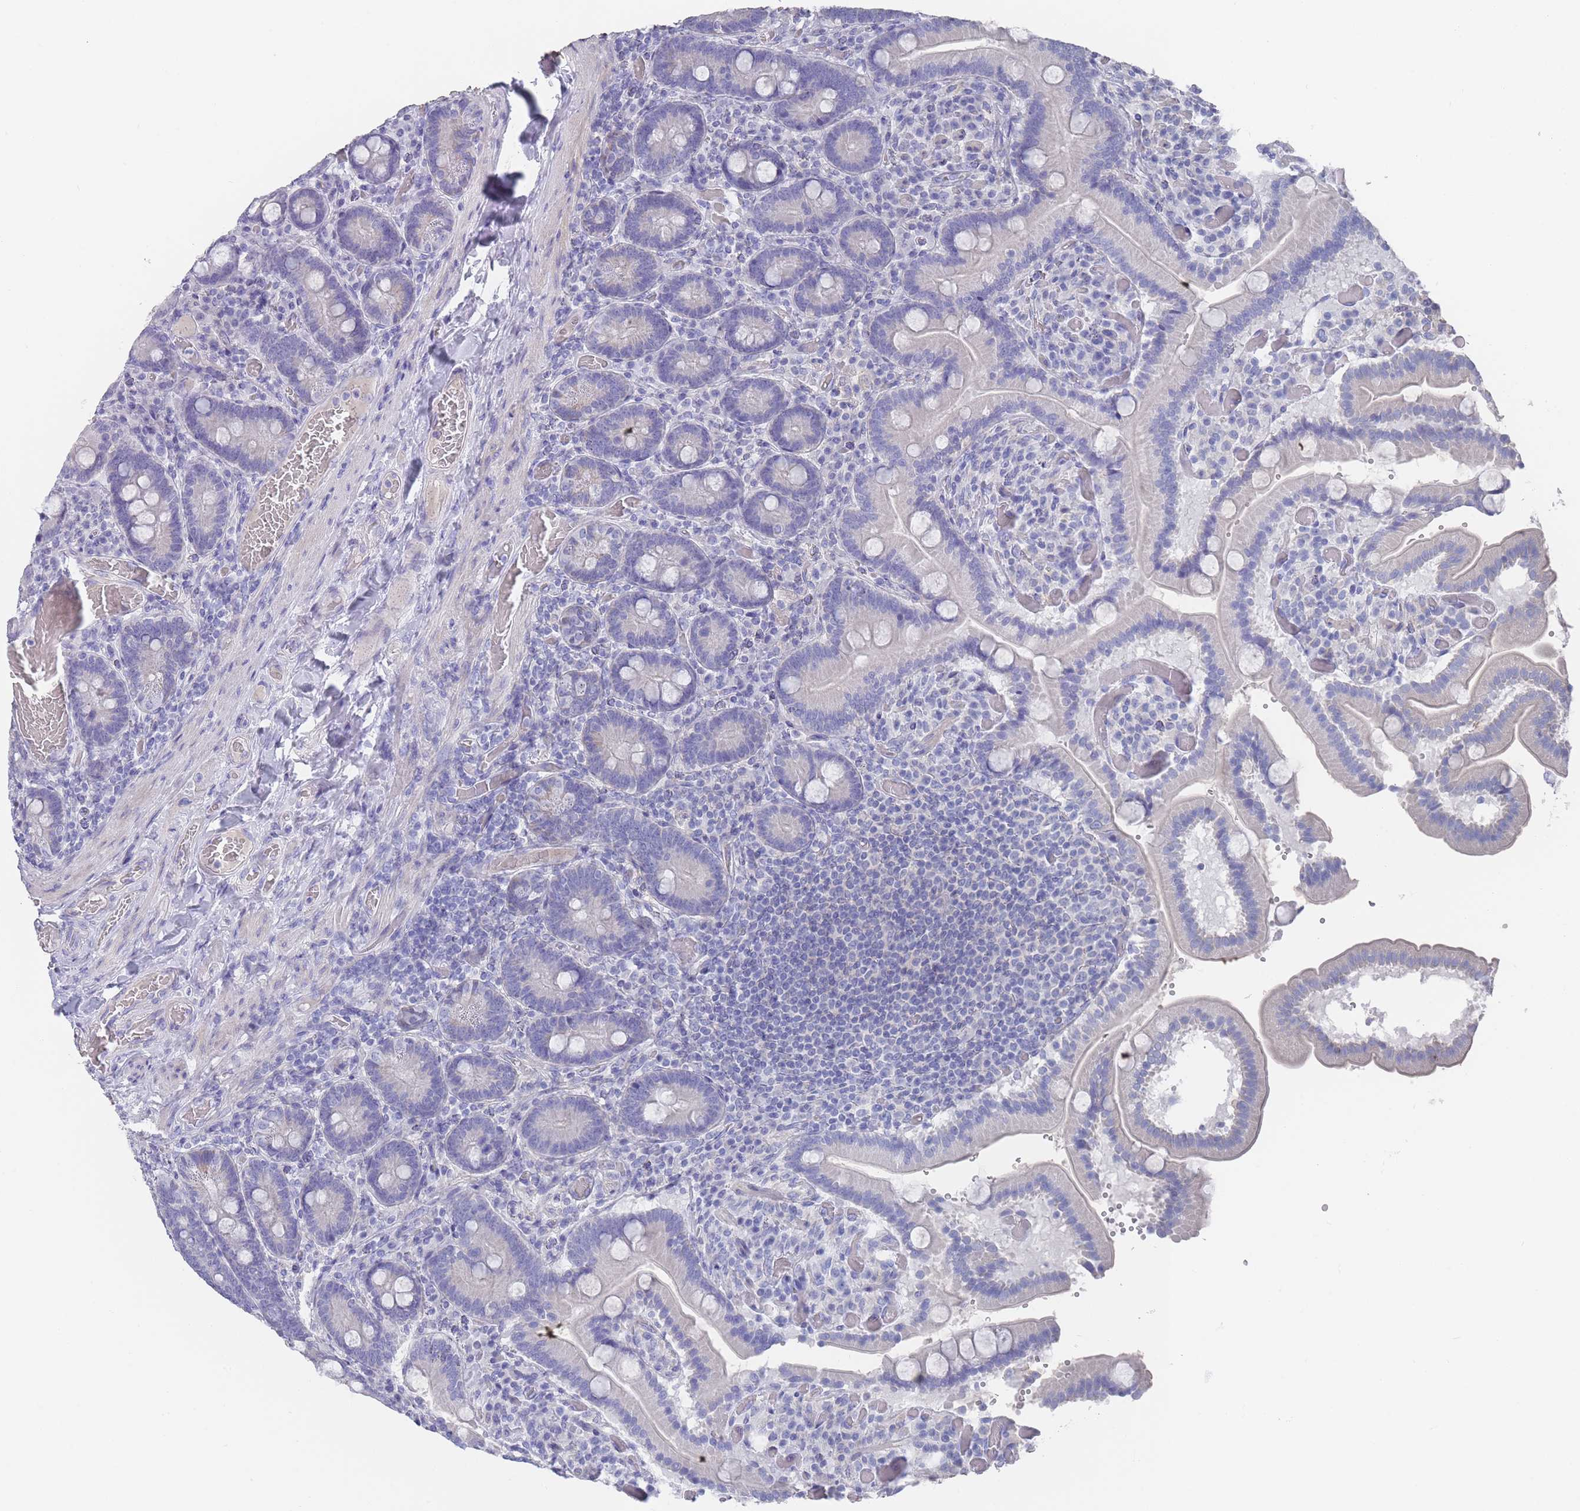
{"staining": {"intensity": "negative", "quantity": "none", "location": "none"}, "tissue": "duodenum", "cell_type": "Glandular cells", "image_type": "normal", "snomed": [{"axis": "morphology", "description": "Normal tissue, NOS"}, {"axis": "topography", "description": "Duodenum"}], "caption": "Unremarkable duodenum was stained to show a protein in brown. There is no significant positivity in glandular cells.", "gene": "SCCPDH", "patient": {"sex": "female", "age": 62}}